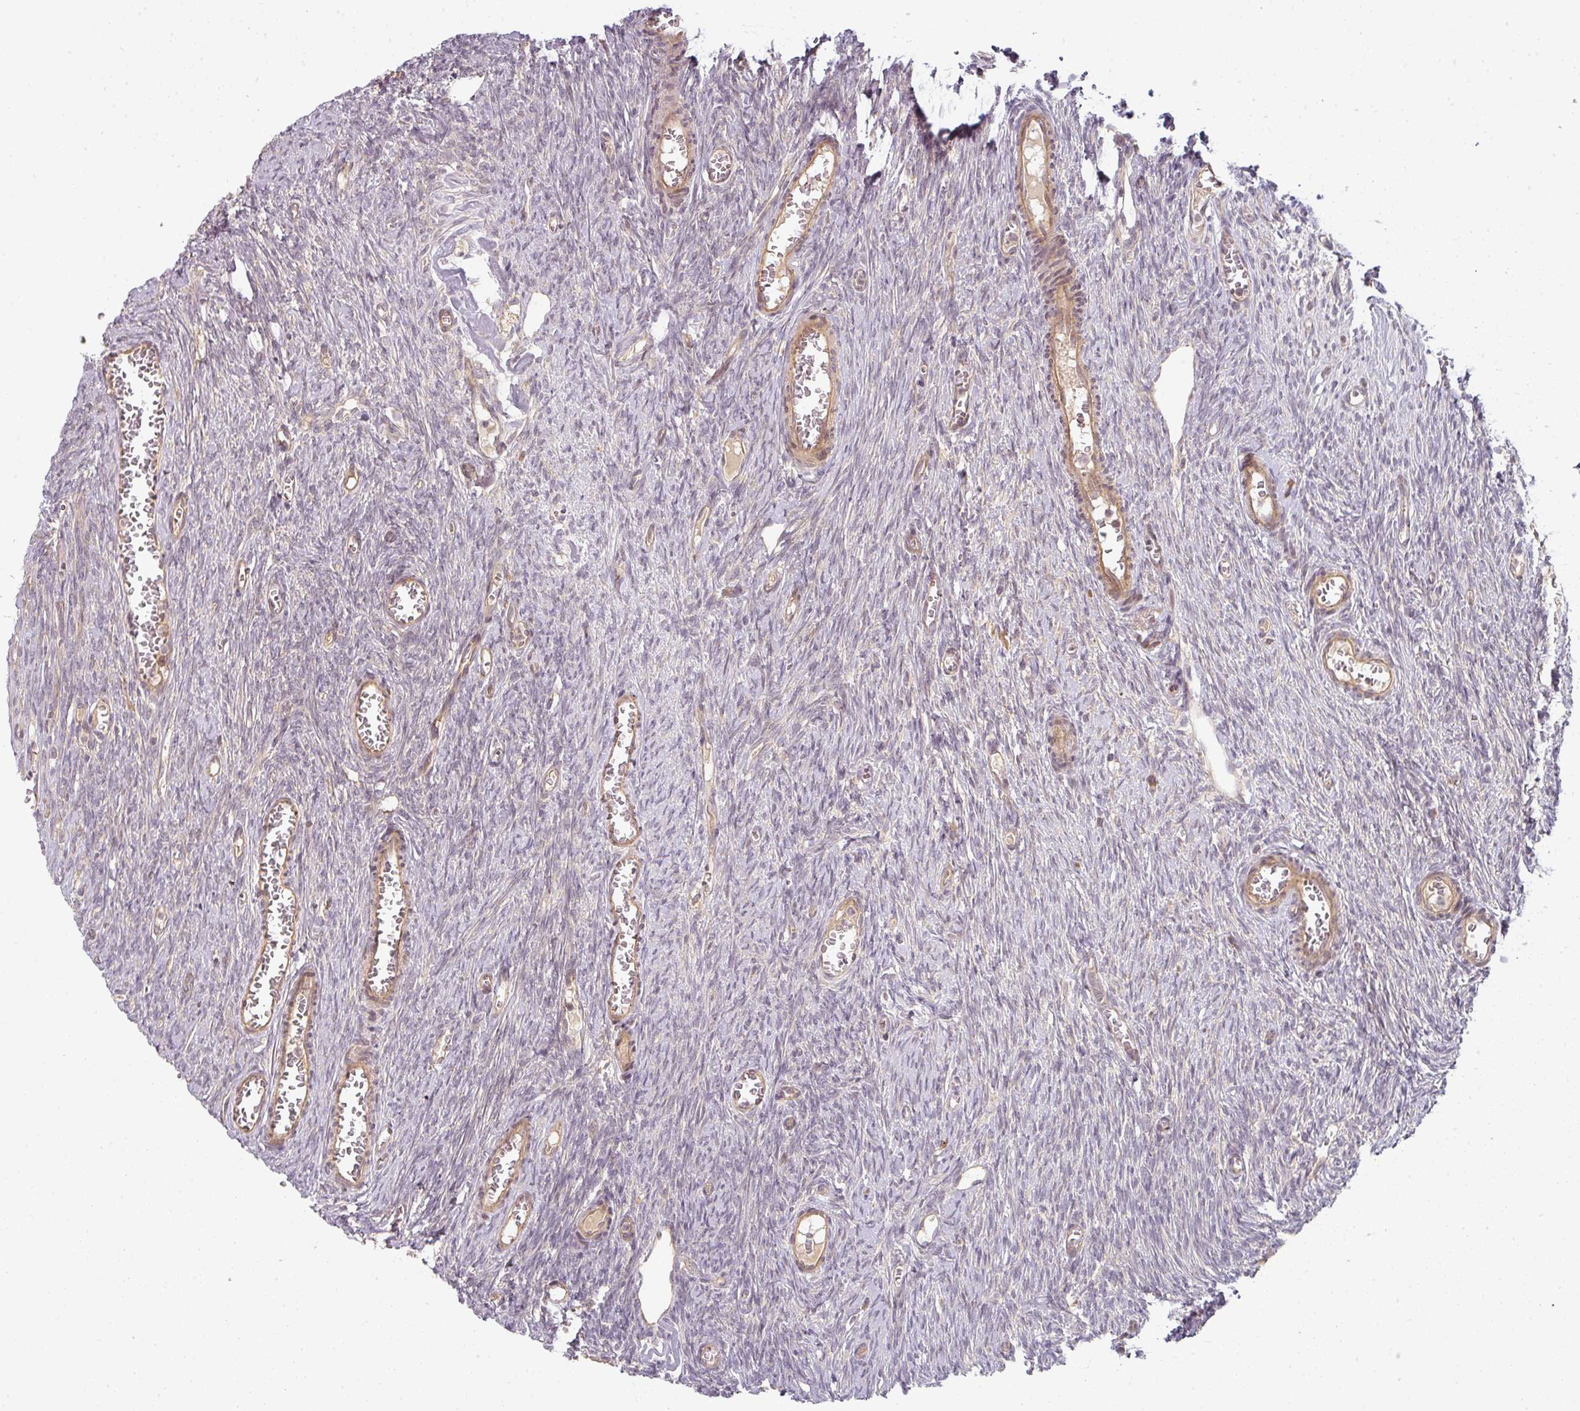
{"staining": {"intensity": "negative", "quantity": "none", "location": "none"}, "tissue": "ovary", "cell_type": "Ovarian stroma cells", "image_type": "normal", "snomed": [{"axis": "morphology", "description": "Normal tissue, NOS"}, {"axis": "topography", "description": "Ovary"}], "caption": "Immunohistochemistry of unremarkable human ovary exhibits no staining in ovarian stroma cells.", "gene": "CNOT1", "patient": {"sex": "female", "age": 44}}